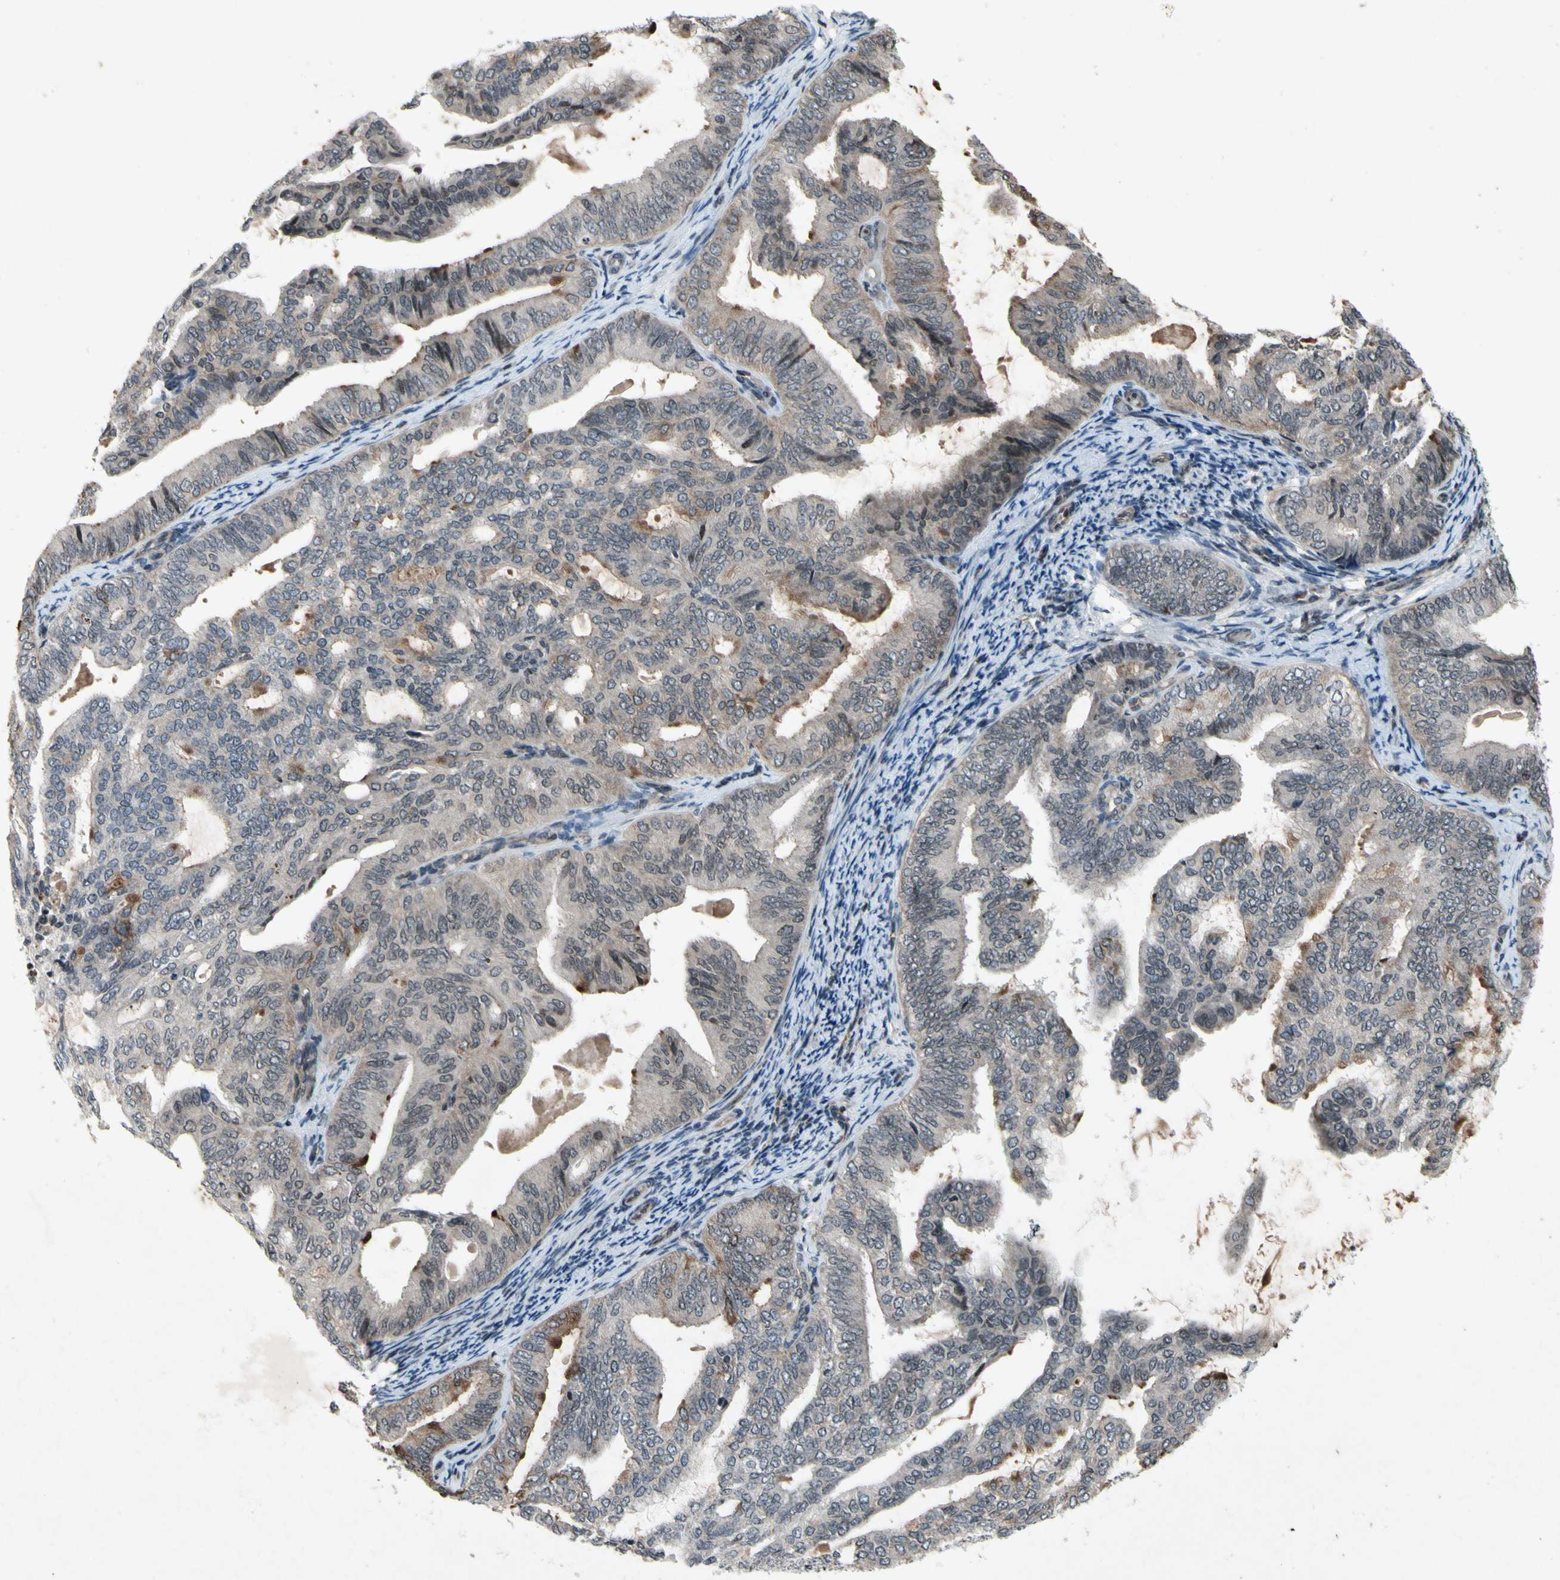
{"staining": {"intensity": "weak", "quantity": "25%-75%", "location": "cytoplasmic/membranous,nuclear"}, "tissue": "endometrial cancer", "cell_type": "Tumor cells", "image_type": "cancer", "snomed": [{"axis": "morphology", "description": "Adenocarcinoma, NOS"}, {"axis": "topography", "description": "Endometrium"}], "caption": "DAB (3,3'-diaminobenzidine) immunohistochemical staining of endometrial cancer shows weak cytoplasmic/membranous and nuclear protein staining in approximately 25%-75% of tumor cells.", "gene": "XPO1", "patient": {"sex": "female", "age": 58}}